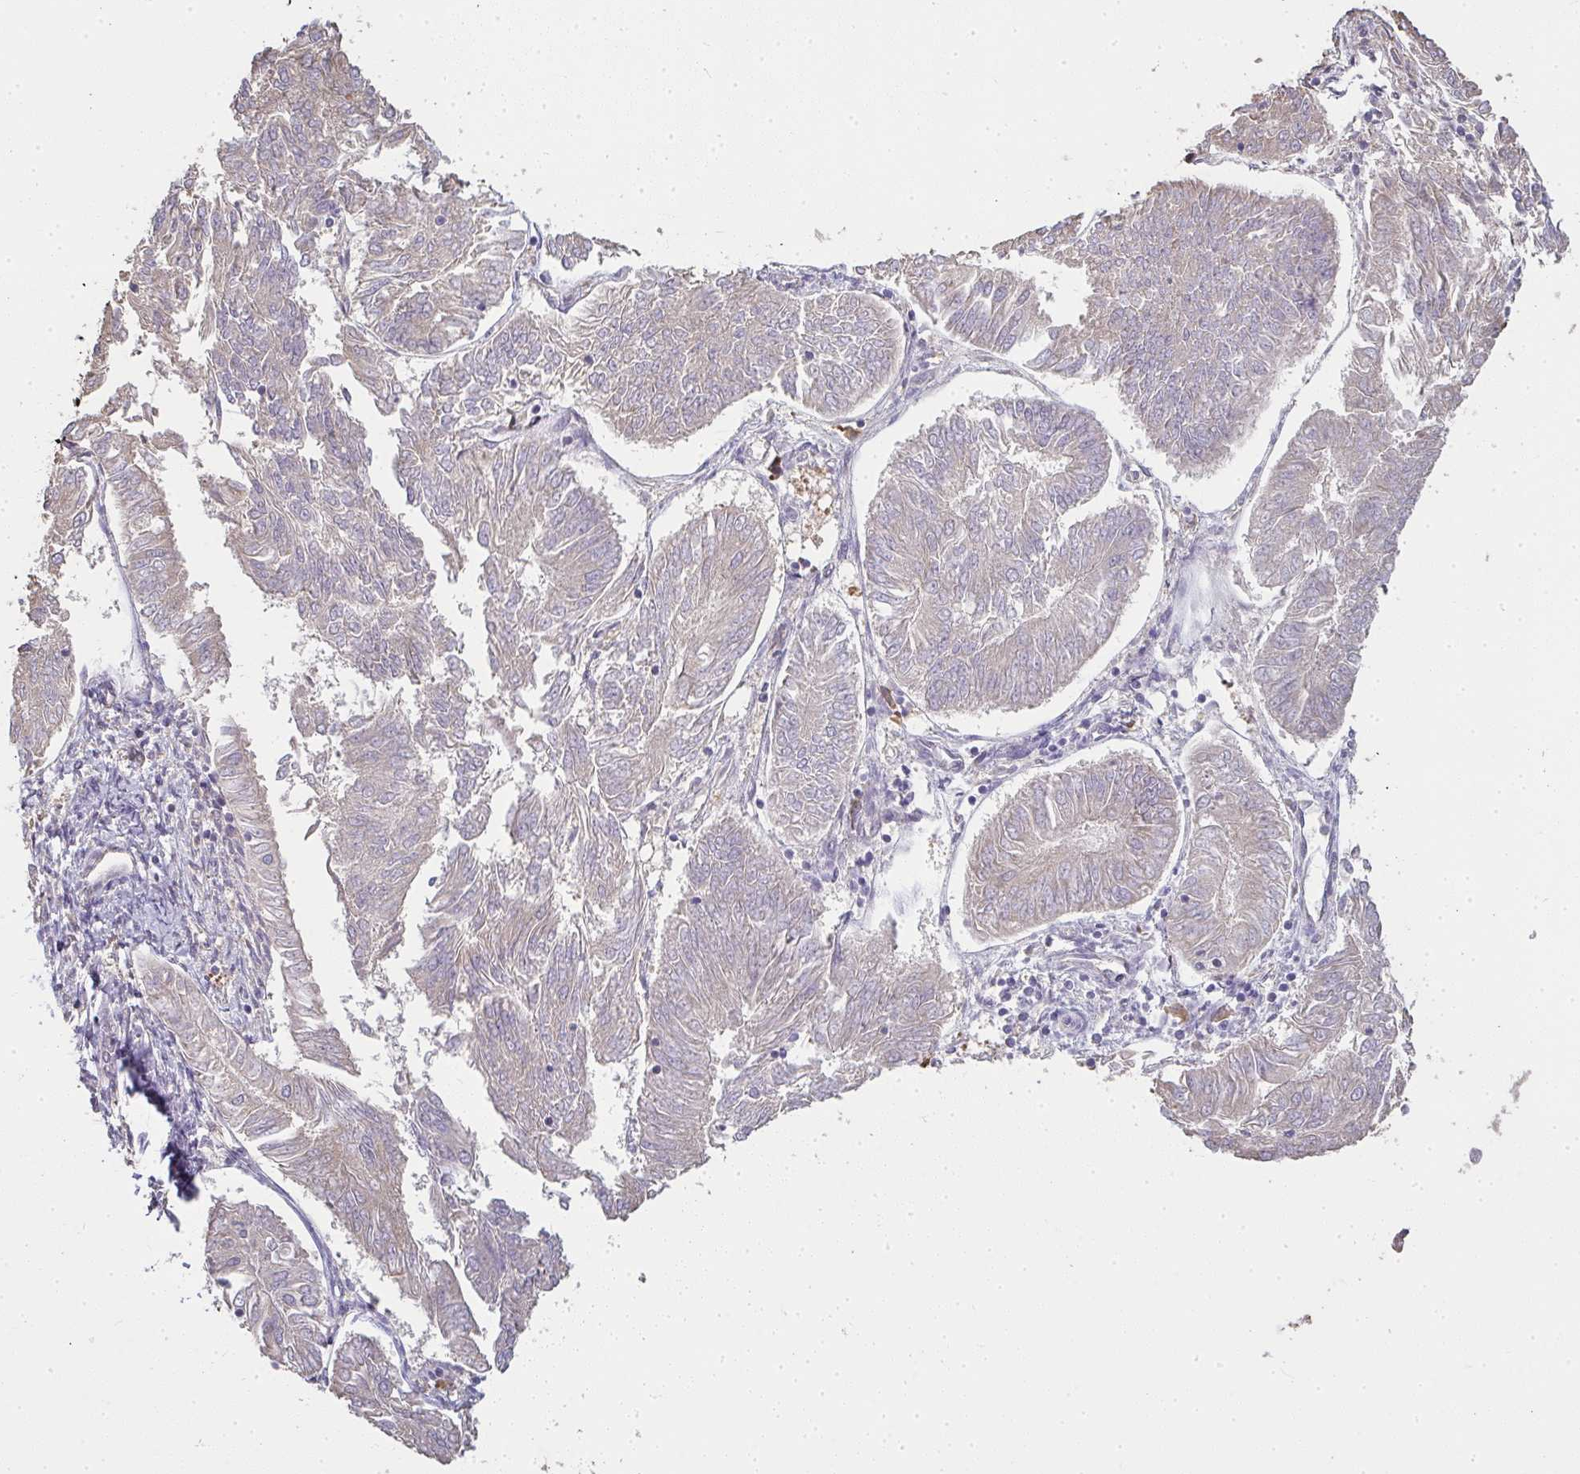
{"staining": {"intensity": "negative", "quantity": "none", "location": "none"}, "tissue": "endometrial cancer", "cell_type": "Tumor cells", "image_type": "cancer", "snomed": [{"axis": "morphology", "description": "Adenocarcinoma, NOS"}, {"axis": "topography", "description": "Endometrium"}], "caption": "DAB (3,3'-diaminobenzidine) immunohistochemical staining of human endometrial cancer exhibits no significant positivity in tumor cells.", "gene": "BRINP3", "patient": {"sex": "female", "age": 58}}